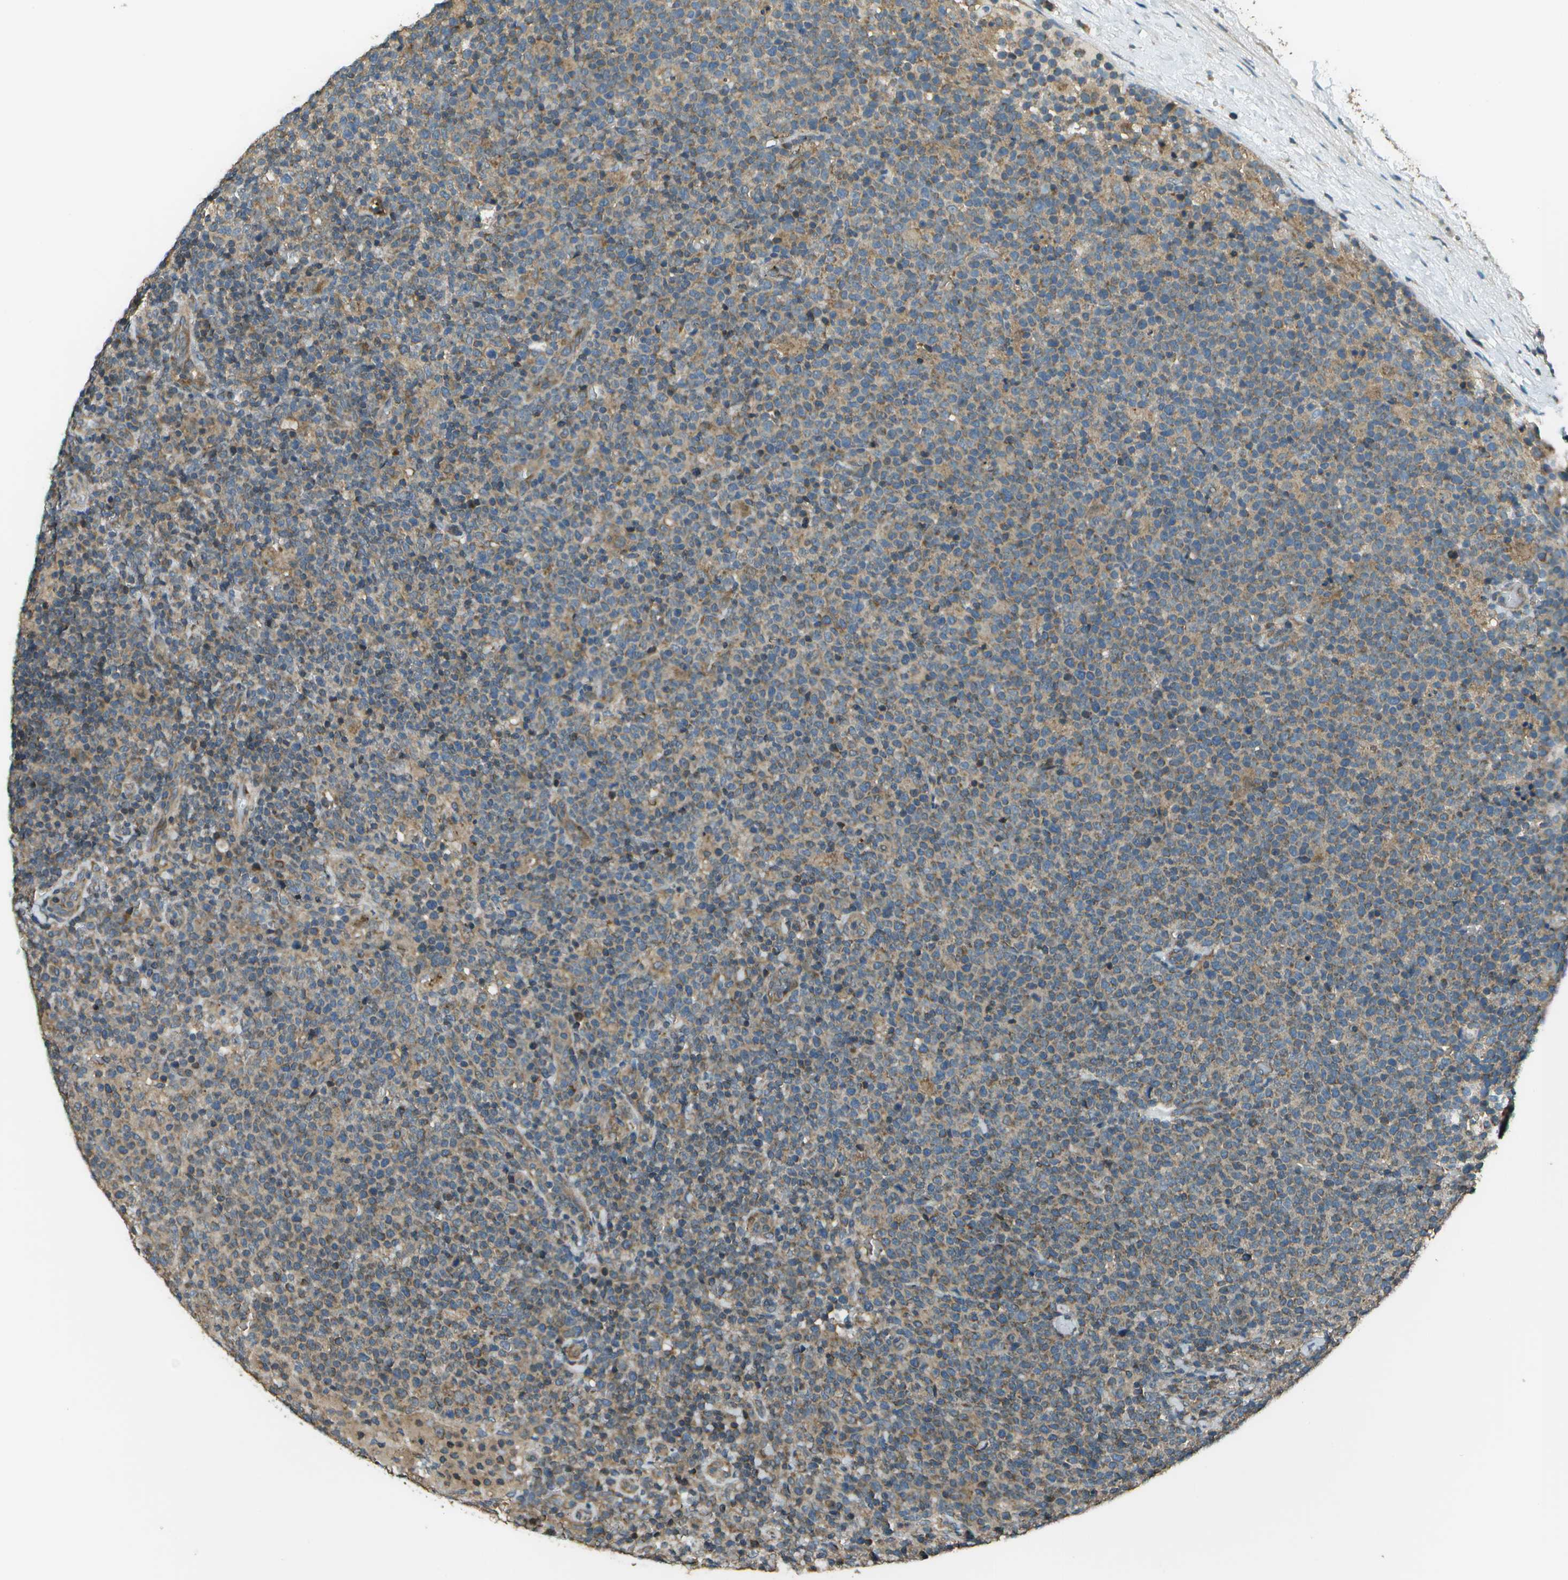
{"staining": {"intensity": "moderate", "quantity": "25%-75%", "location": "cytoplasmic/membranous"}, "tissue": "lymphoma", "cell_type": "Tumor cells", "image_type": "cancer", "snomed": [{"axis": "morphology", "description": "Malignant lymphoma, non-Hodgkin's type, High grade"}, {"axis": "topography", "description": "Lymph node"}], "caption": "Moderate cytoplasmic/membranous expression is present in about 25%-75% of tumor cells in malignant lymphoma, non-Hodgkin's type (high-grade).", "gene": "PLPBP", "patient": {"sex": "male", "age": 61}}